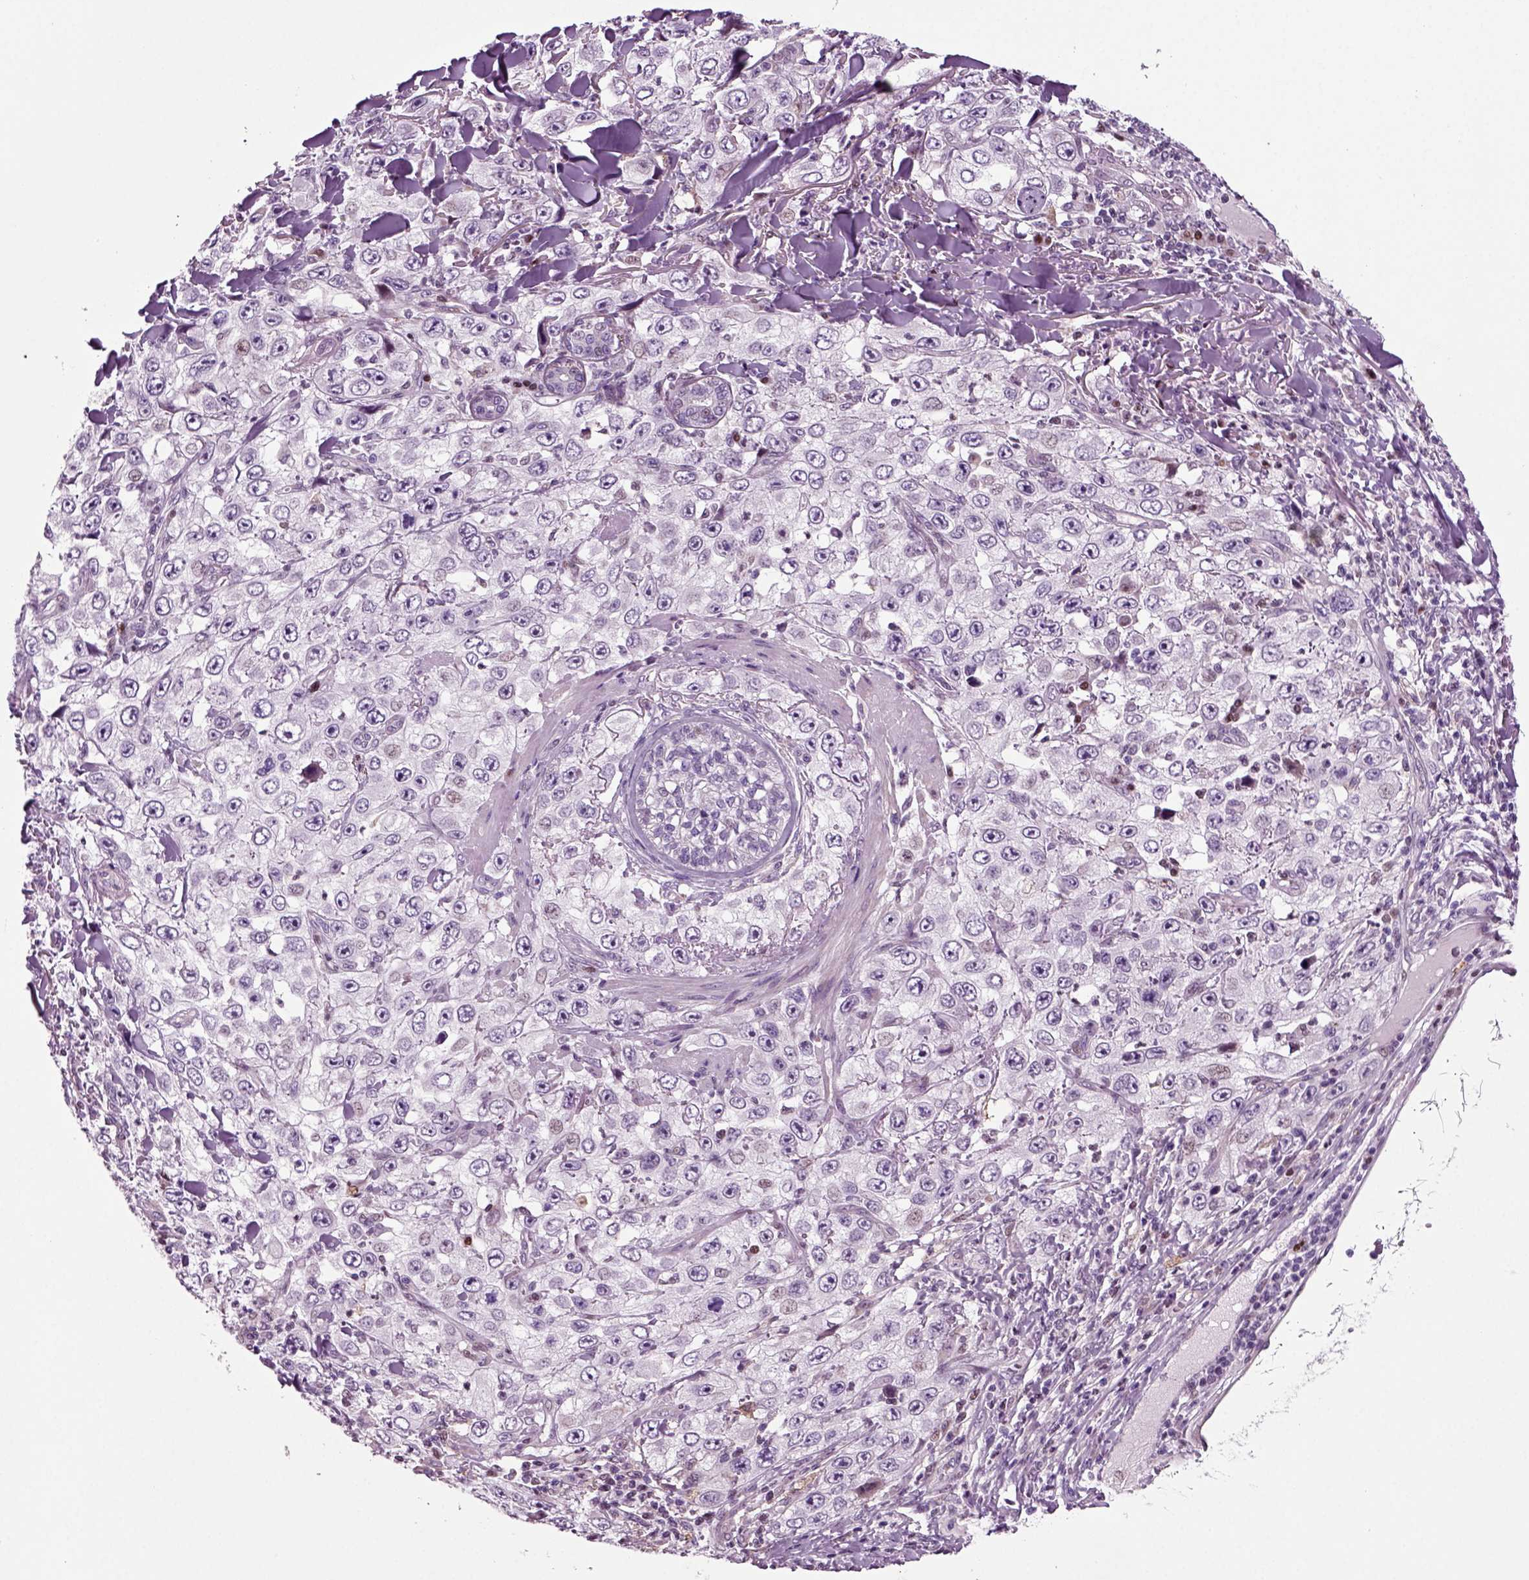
{"staining": {"intensity": "negative", "quantity": "none", "location": "none"}, "tissue": "skin cancer", "cell_type": "Tumor cells", "image_type": "cancer", "snomed": [{"axis": "morphology", "description": "Squamous cell carcinoma, NOS"}, {"axis": "topography", "description": "Skin"}], "caption": "The IHC micrograph has no significant staining in tumor cells of skin cancer tissue.", "gene": "ARID3A", "patient": {"sex": "male", "age": 82}}